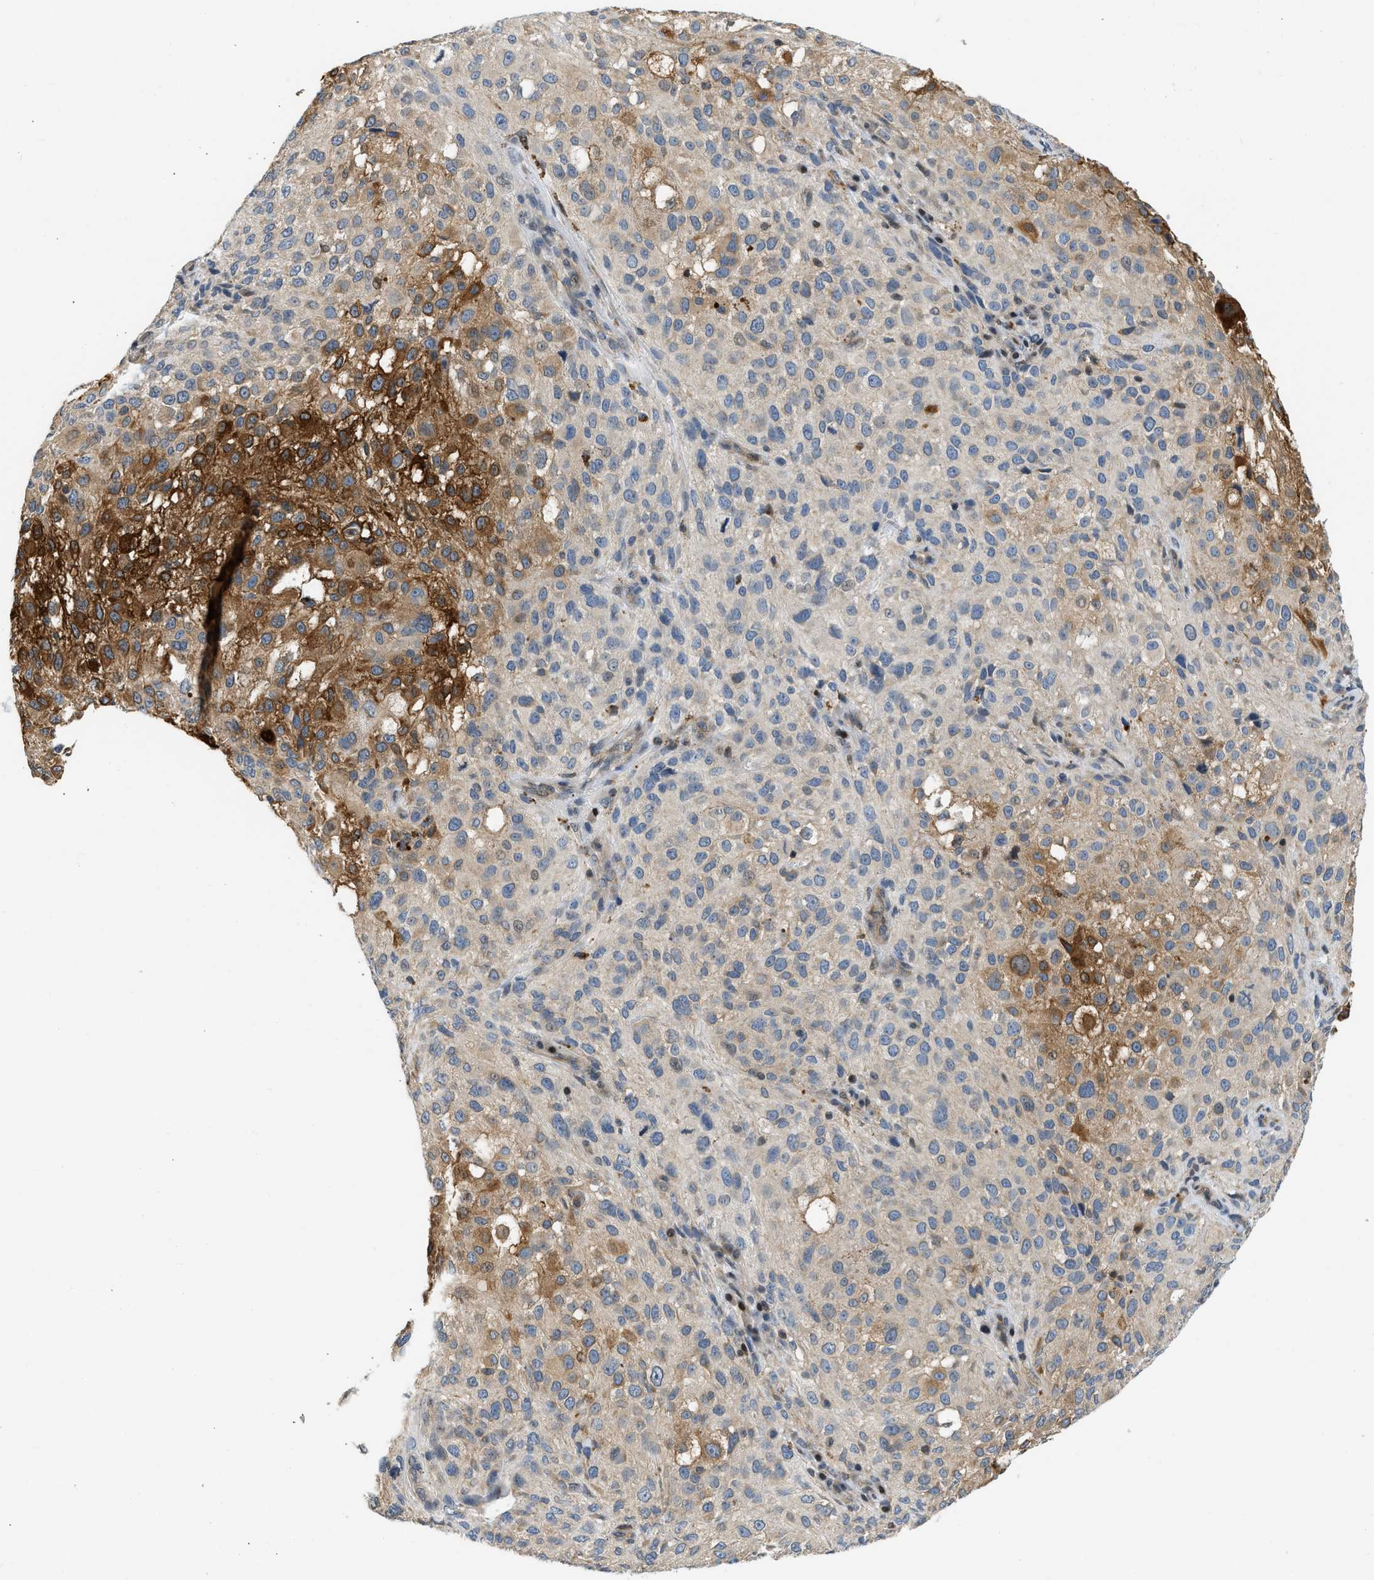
{"staining": {"intensity": "moderate", "quantity": "<25%", "location": "cytoplasmic/membranous"}, "tissue": "melanoma", "cell_type": "Tumor cells", "image_type": "cancer", "snomed": [{"axis": "morphology", "description": "Necrosis, NOS"}, {"axis": "morphology", "description": "Malignant melanoma, NOS"}, {"axis": "topography", "description": "Skin"}], "caption": "Human malignant melanoma stained with a protein marker shows moderate staining in tumor cells.", "gene": "OLIG3", "patient": {"sex": "female", "age": 87}}